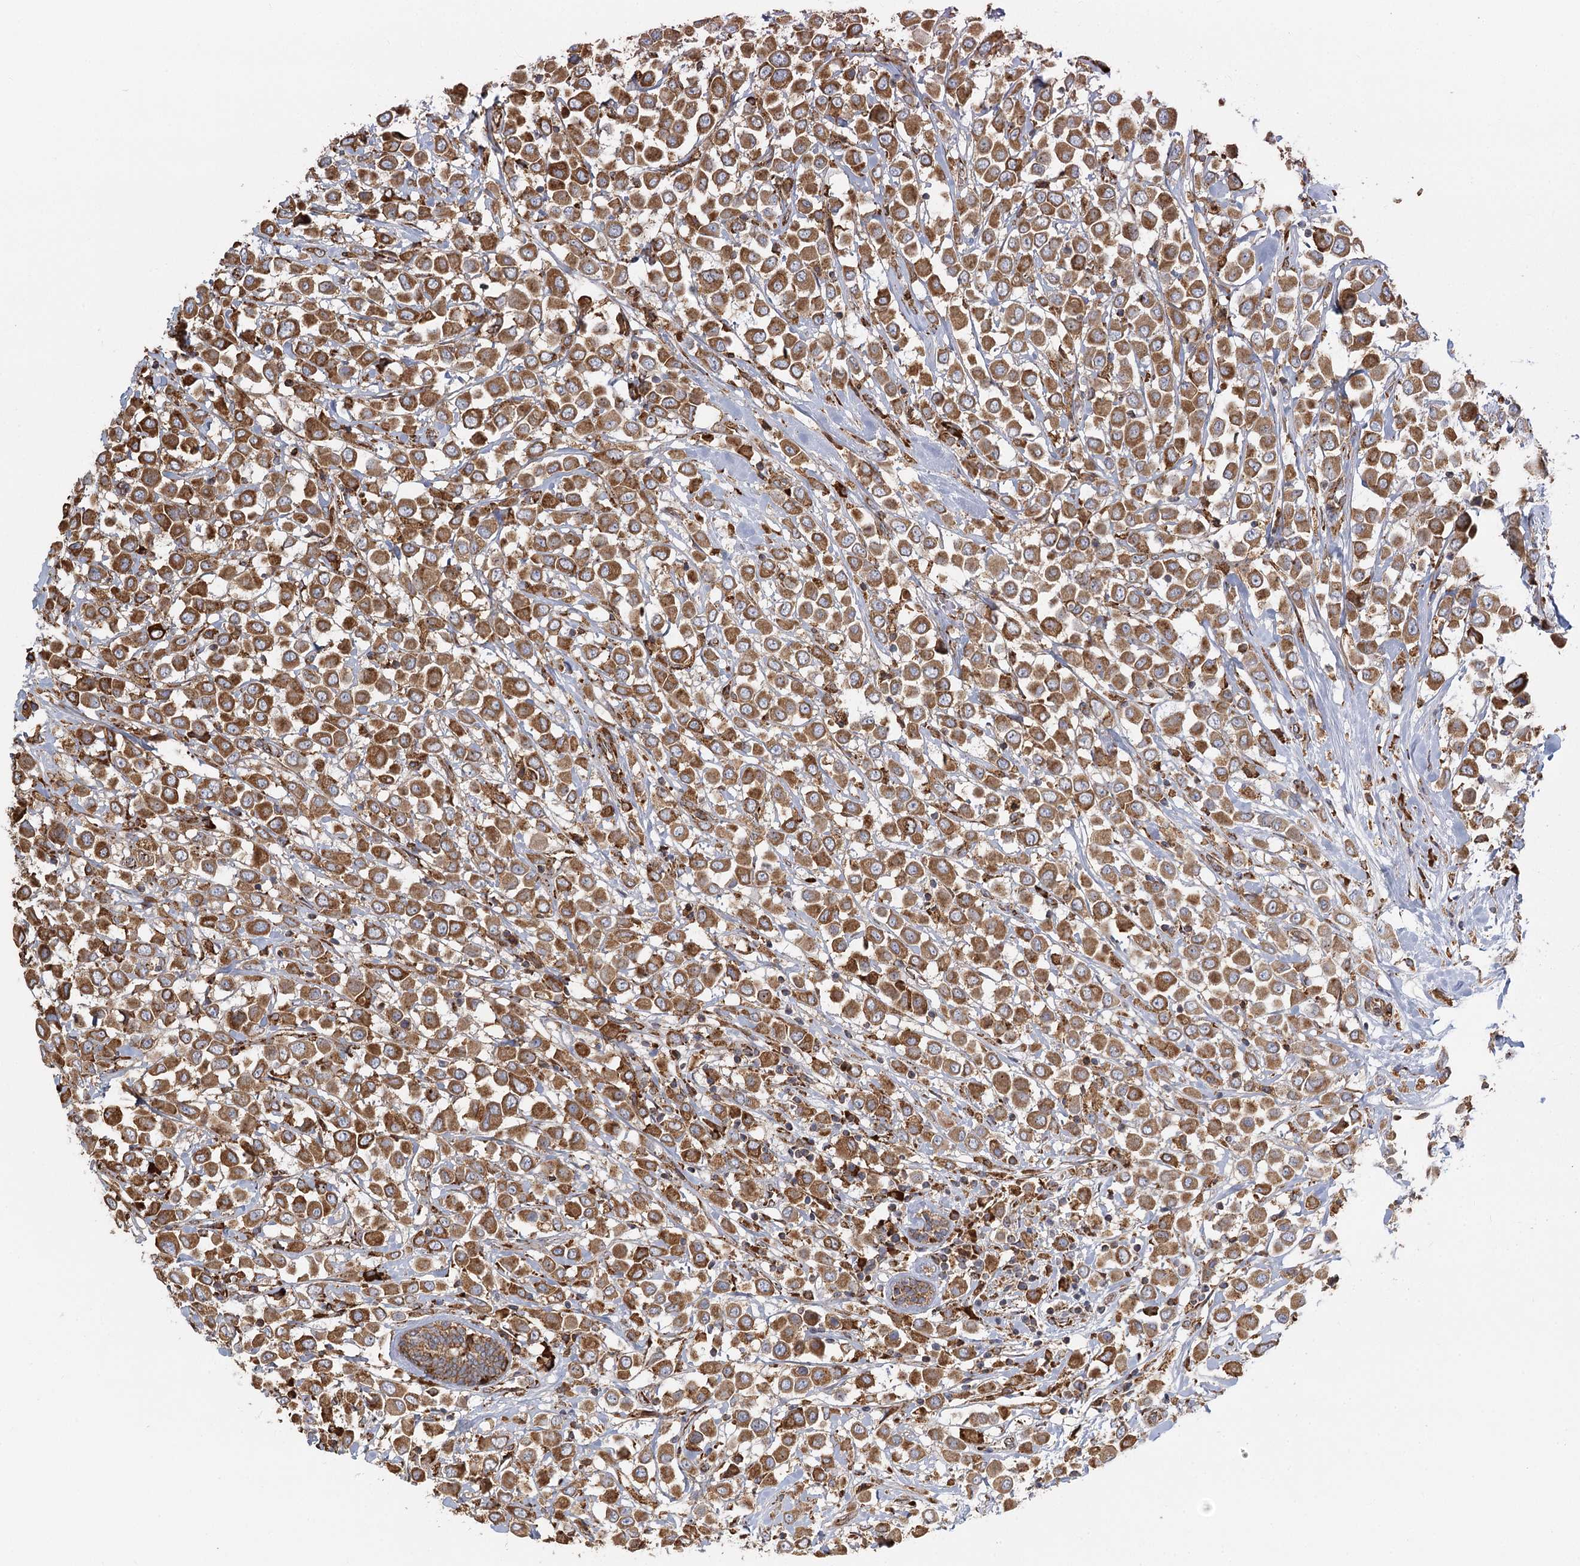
{"staining": {"intensity": "moderate", "quantity": ">75%", "location": "cytoplasmic/membranous"}, "tissue": "breast cancer", "cell_type": "Tumor cells", "image_type": "cancer", "snomed": [{"axis": "morphology", "description": "Duct carcinoma"}, {"axis": "topography", "description": "Breast"}], "caption": "Immunohistochemistry (IHC) staining of breast cancer, which demonstrates medium levels of moderate cytoplasmic/membranous staining in approximately >75% of tumor cells indicating moderate cytoplasmic/membranous protein positivity. The staining was performed using DAB (3,3'-diaminobenzidine) (brown) for protein detection and nuclei were counterstained in hematoxylin (blue).", "gene": "TAS1R1", "patient": {"sex": "female", "age": 61}}